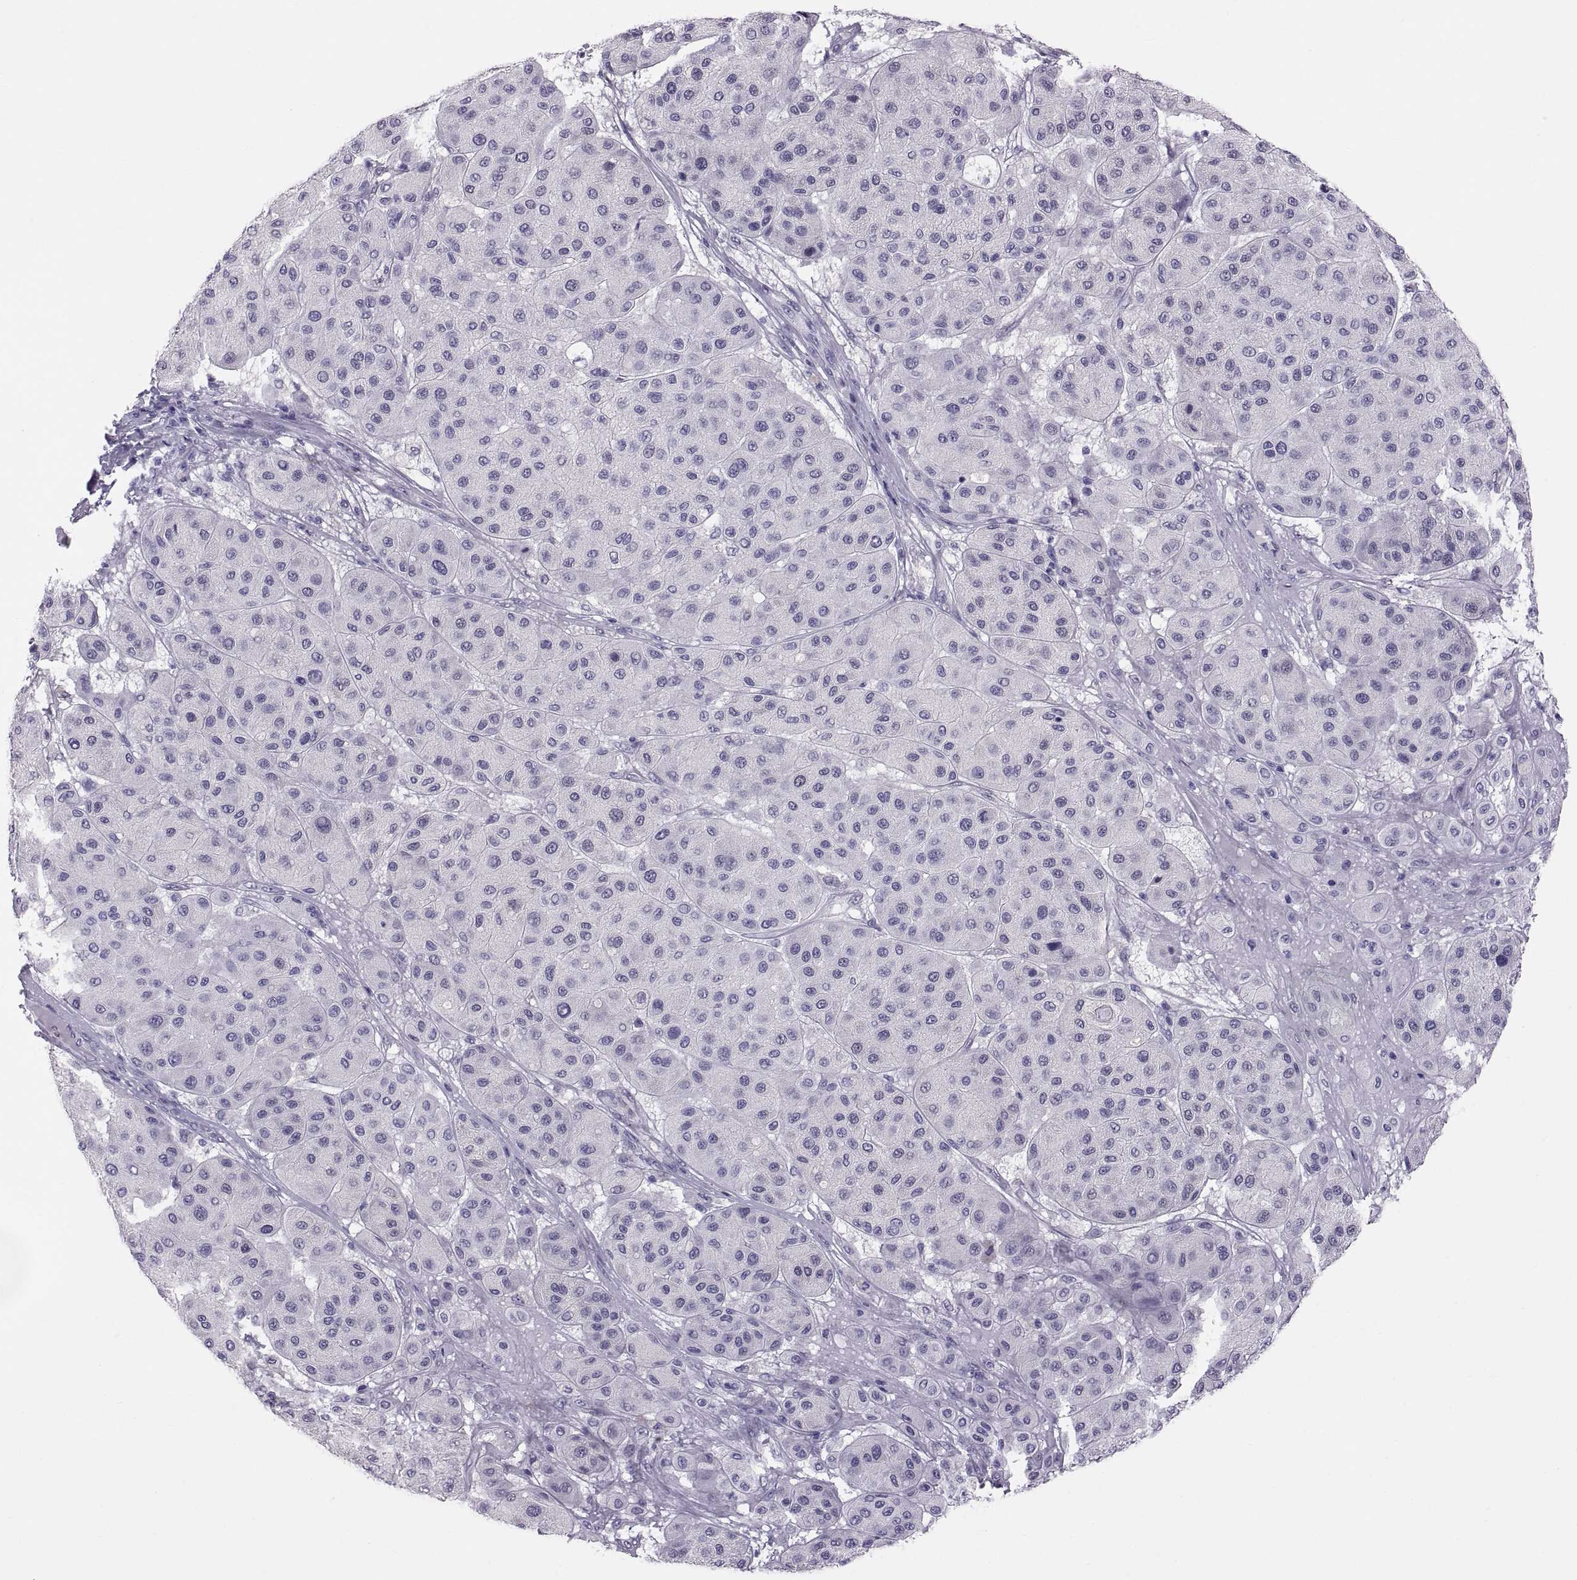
{"staining": {"intensity": "negative", "quantity": "none", "location": "none"}, "tissue": "melanoma", "cell_type": "Tumor cells", "image_type": "cancer", "snomed": [{"axis": "morphology", "description": "Malignant melanoma, Metastatic site"}, {"axis": "topography", "description": "Smooth muscle"}], "caption": "A high-resolution image shows immunohistochemistry (IHC) staining of melanoma, which reveals no significant staining in tumor cells.", "gene": "FAM170A", "patient": {"sex": "male", "age": 41}}